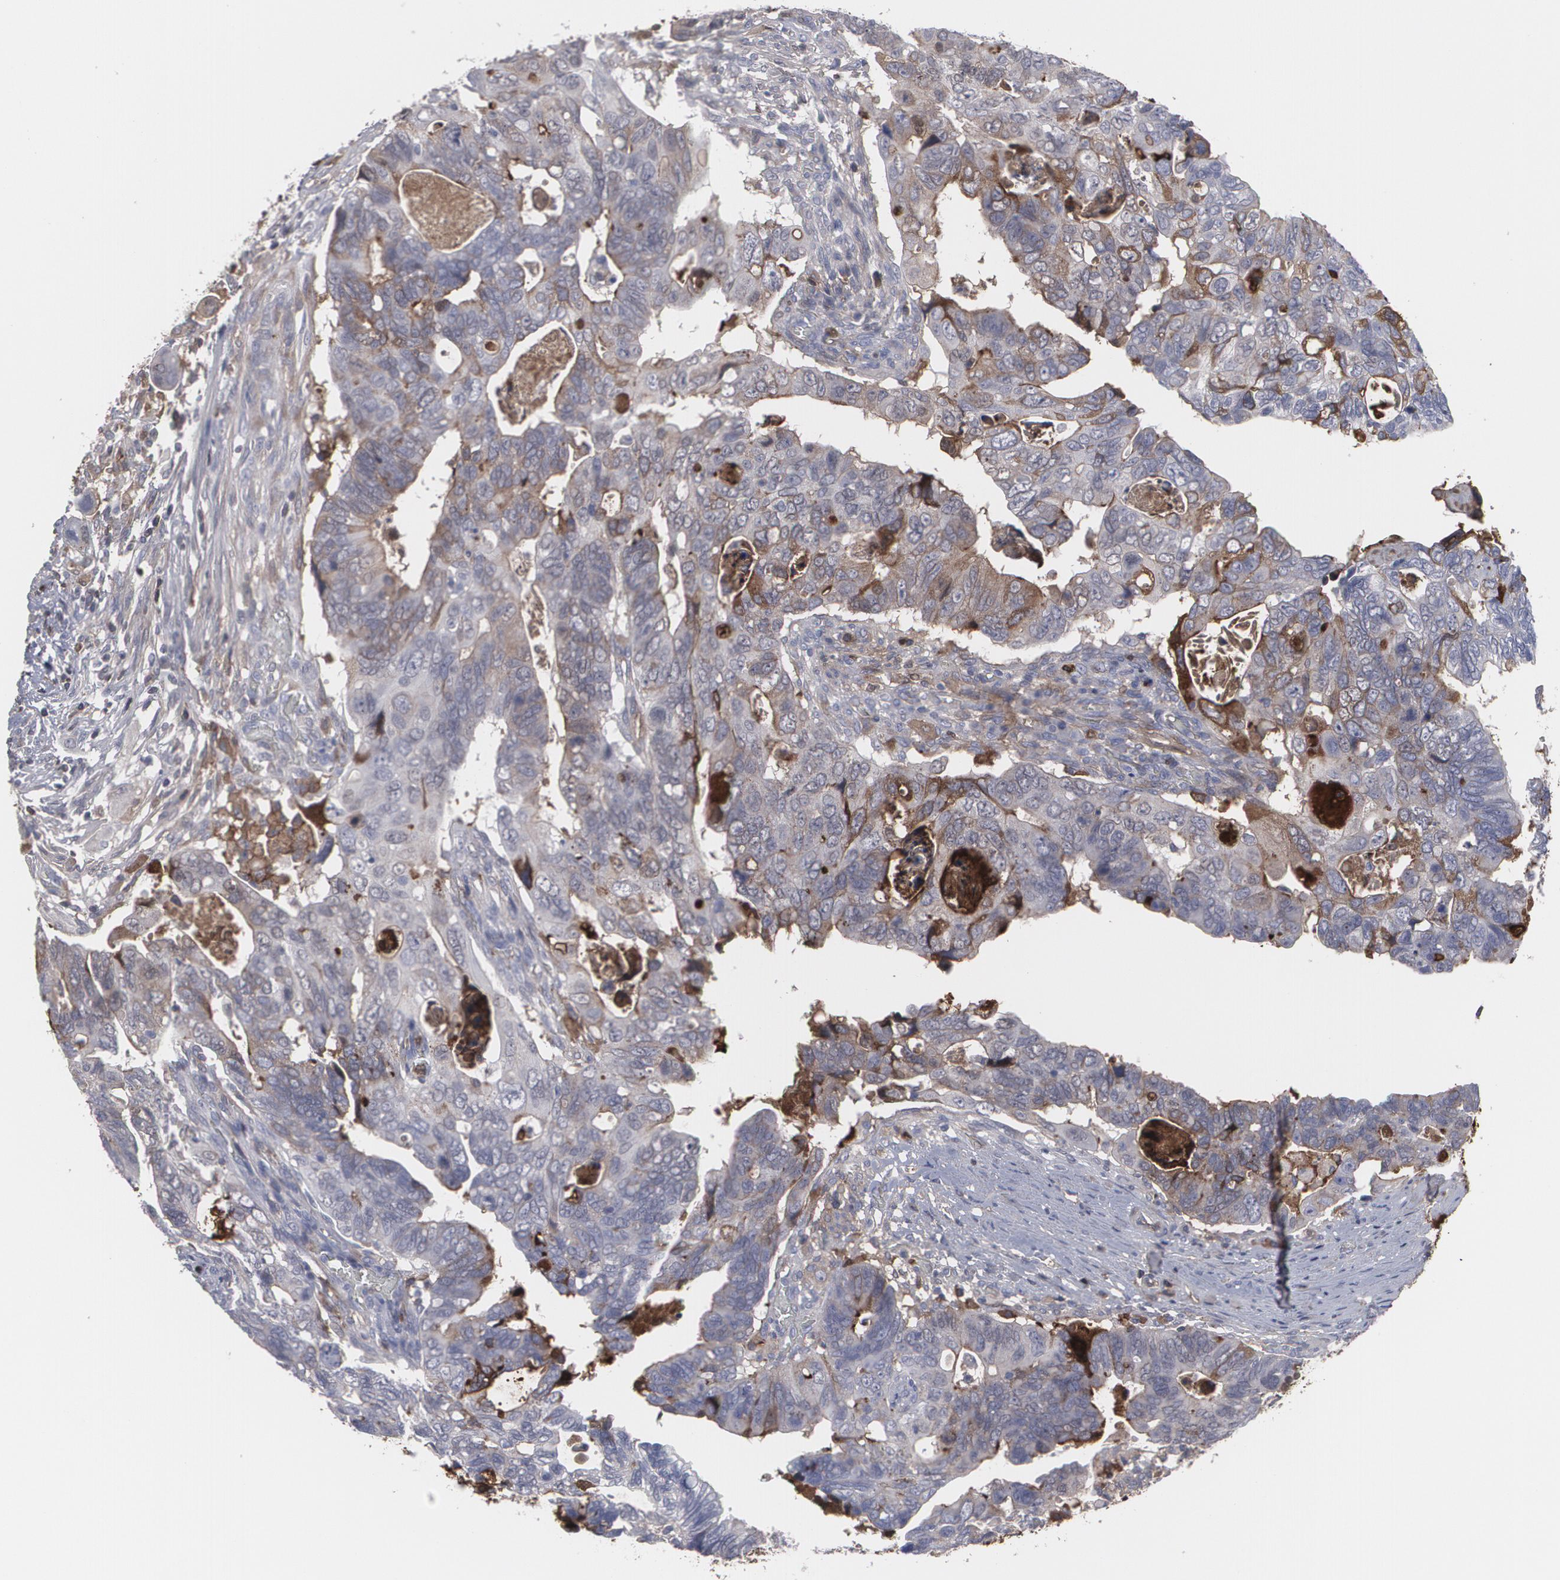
{"staining": {"intensity": "negative", "quantity": "none", "location": "none"}, "tissue": "colorectal cancer", "cell_type": "Tumor cells", "image_type": "cancer", "snomed": [{"axis": "morphology", "description": "Adenocarcinoma, NOS"}, {"axis": "topography", "description": "Rectum"}], "caption": "Immunohistochemistry histopathology image of neoplastic tissue: adenocarcinoma (colorectal) stained with DAB shows no significant protein expression in tumor cells.", "gene": "LRG1", "patient": {"sex": "male", "age": 53}}